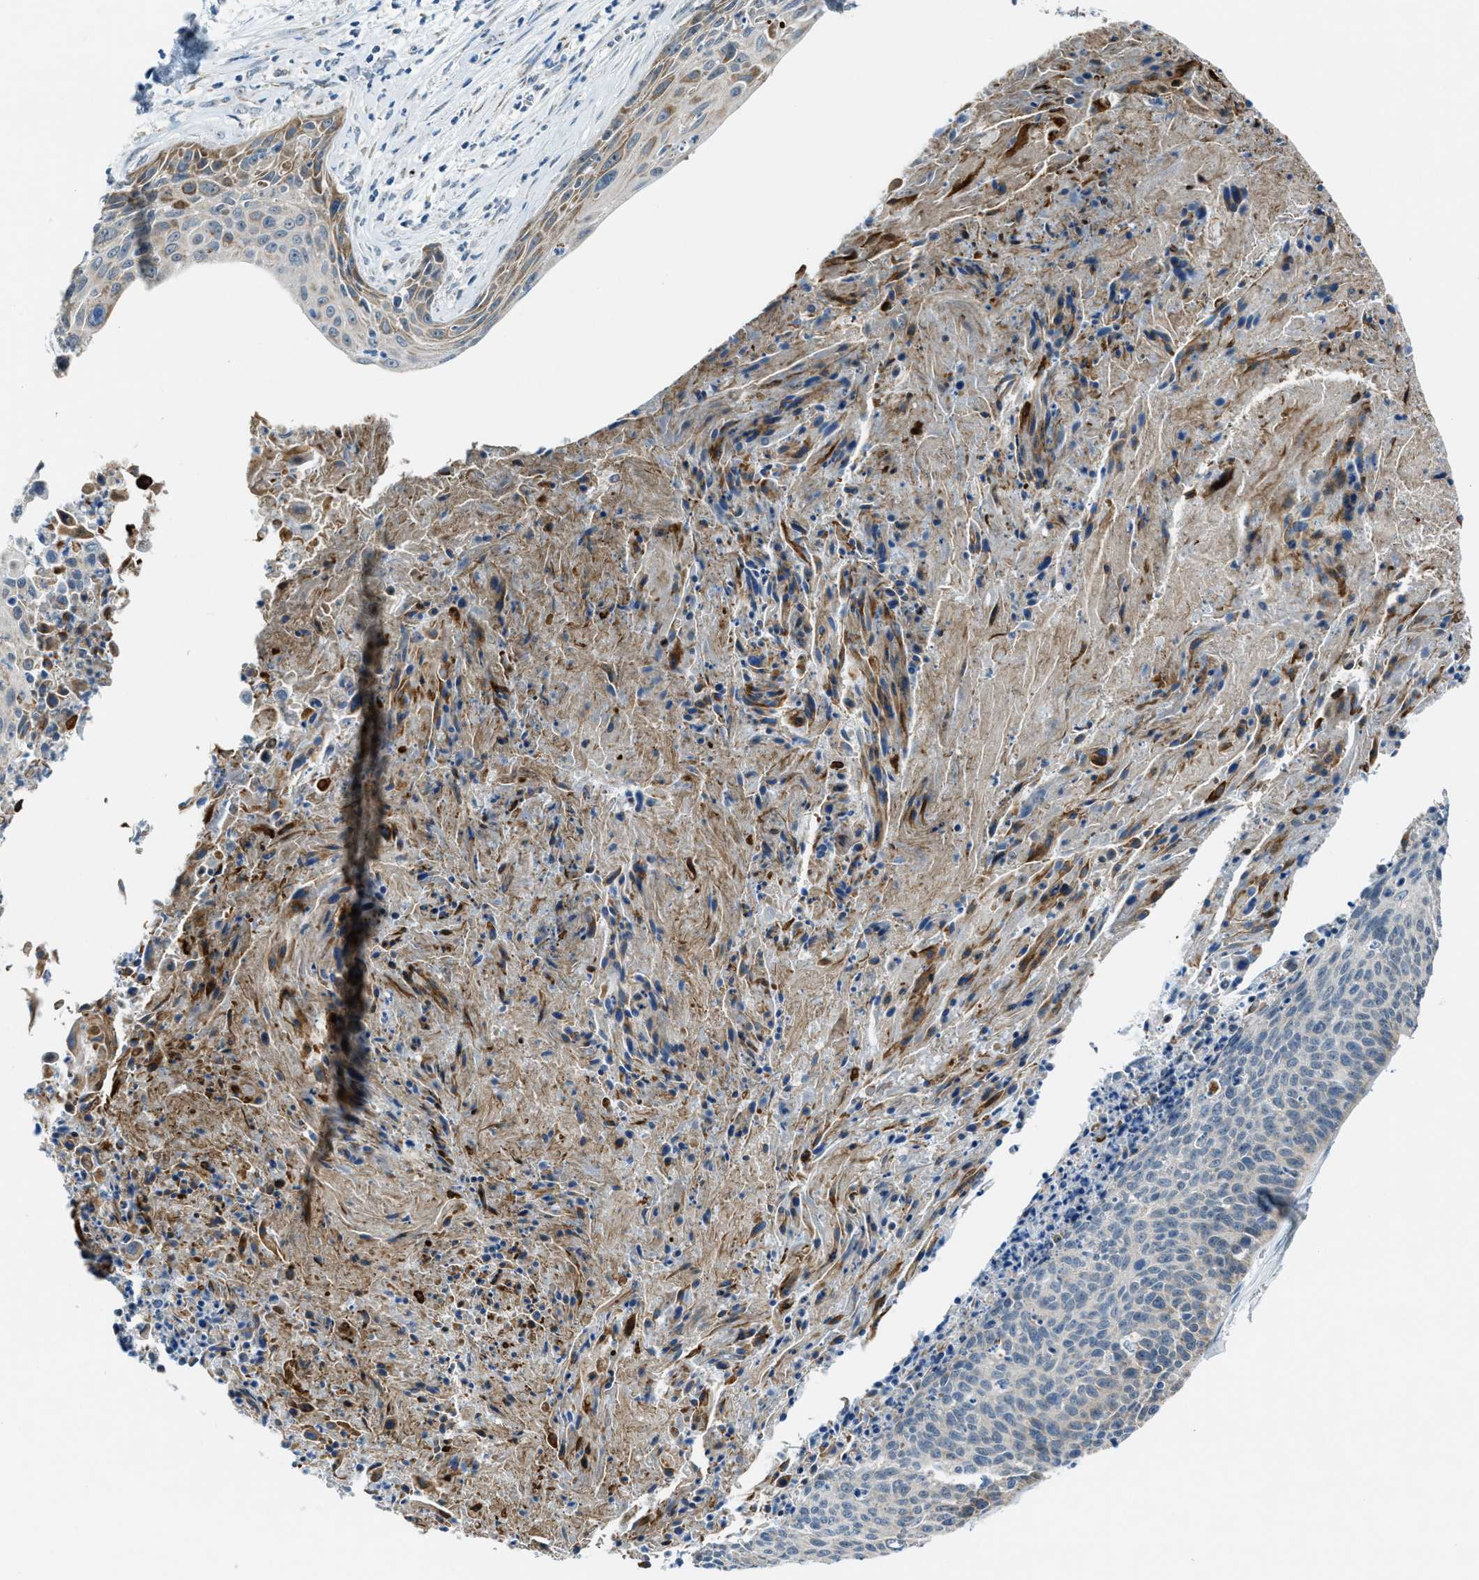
{"staining": {"intensity": "weak", "quantity": "<25%", "location": "cytoplasmic/membranous"}, "tissue": "cervical cancer", "cell_type": "Tumor cells", "image_type": "cancer", "snomed": [{"axis": "morphology", "description": "Squamous cell carcinoma, NOS"}, {"axis": "topography", "description": "Cervix"}], "caption": "High power microscopy photomicrograph of an immunohistochemistry micrograph of cervical cancer (squamous cell carcinoma), revealing no significant staining in tumor cells.", "gene": "CDON", "patient": {"sex": "female", "age": 55}}